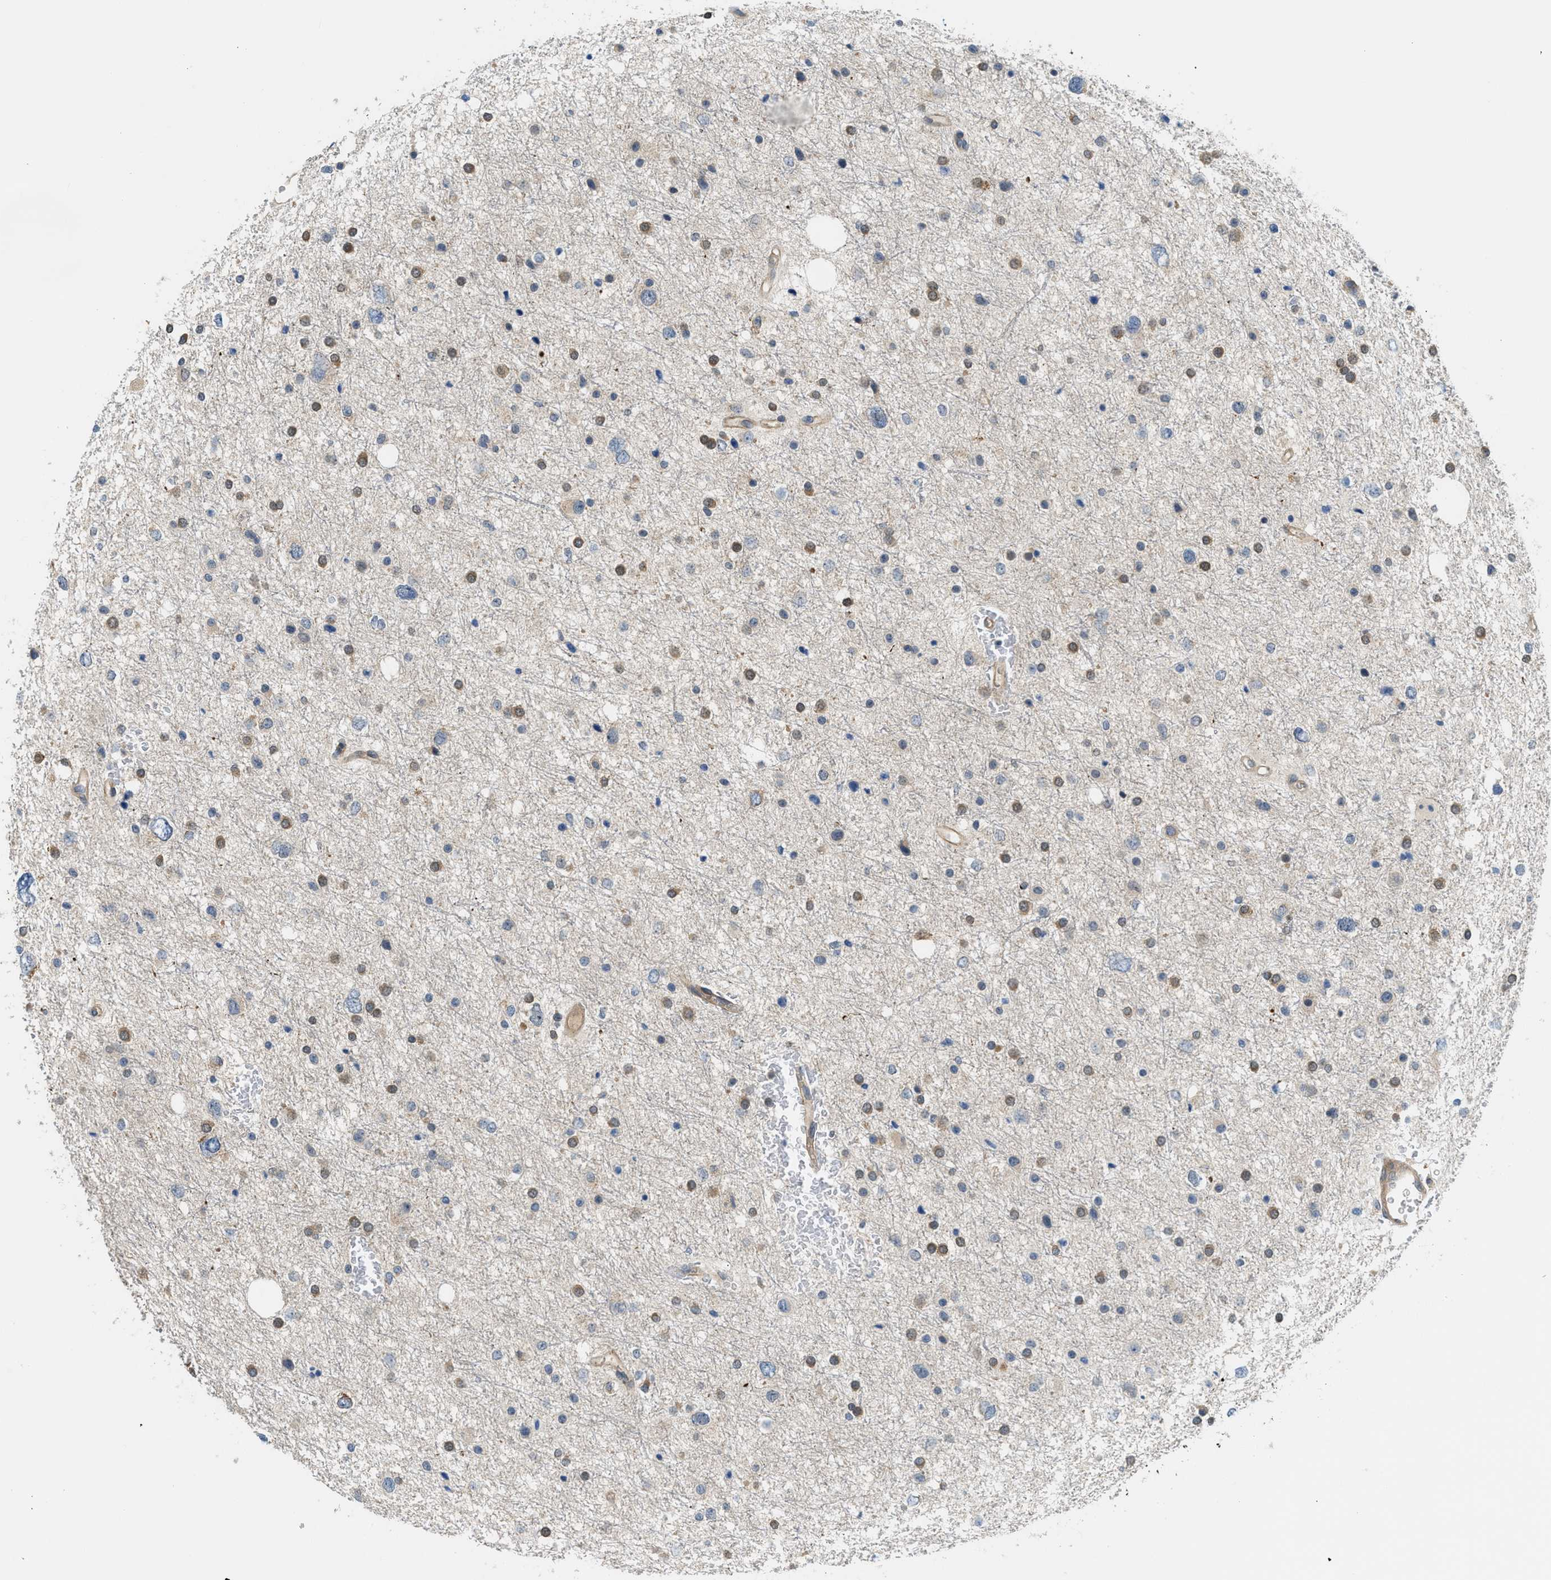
{"staining": {"intensity": "weak", "quantity": "25%-75%", "location": "cytoplasmic/membranous"}, "tissue": "glioma", "cell_type": "Tumor cells", "image_type": "cancer", "snomed": [{"axis": "morphology", "description": "Glioma, malignant, Low grade"}, {"axis": "topography", "description": "Brain"}], "caption": "Immunohistochemistry (IHC) image of neoplastic tissue: low-grade glioma (malignant) stained using immunohistochemistry (IHC) demonstrates low levels of weak protein expression localized specifically in the cytoplasmic/membranous of tumor cells, appearing as a cytoplasmic/membranous brown color.", "gene": "CBLB", "patient": {"sex": "female", "age": 37}}